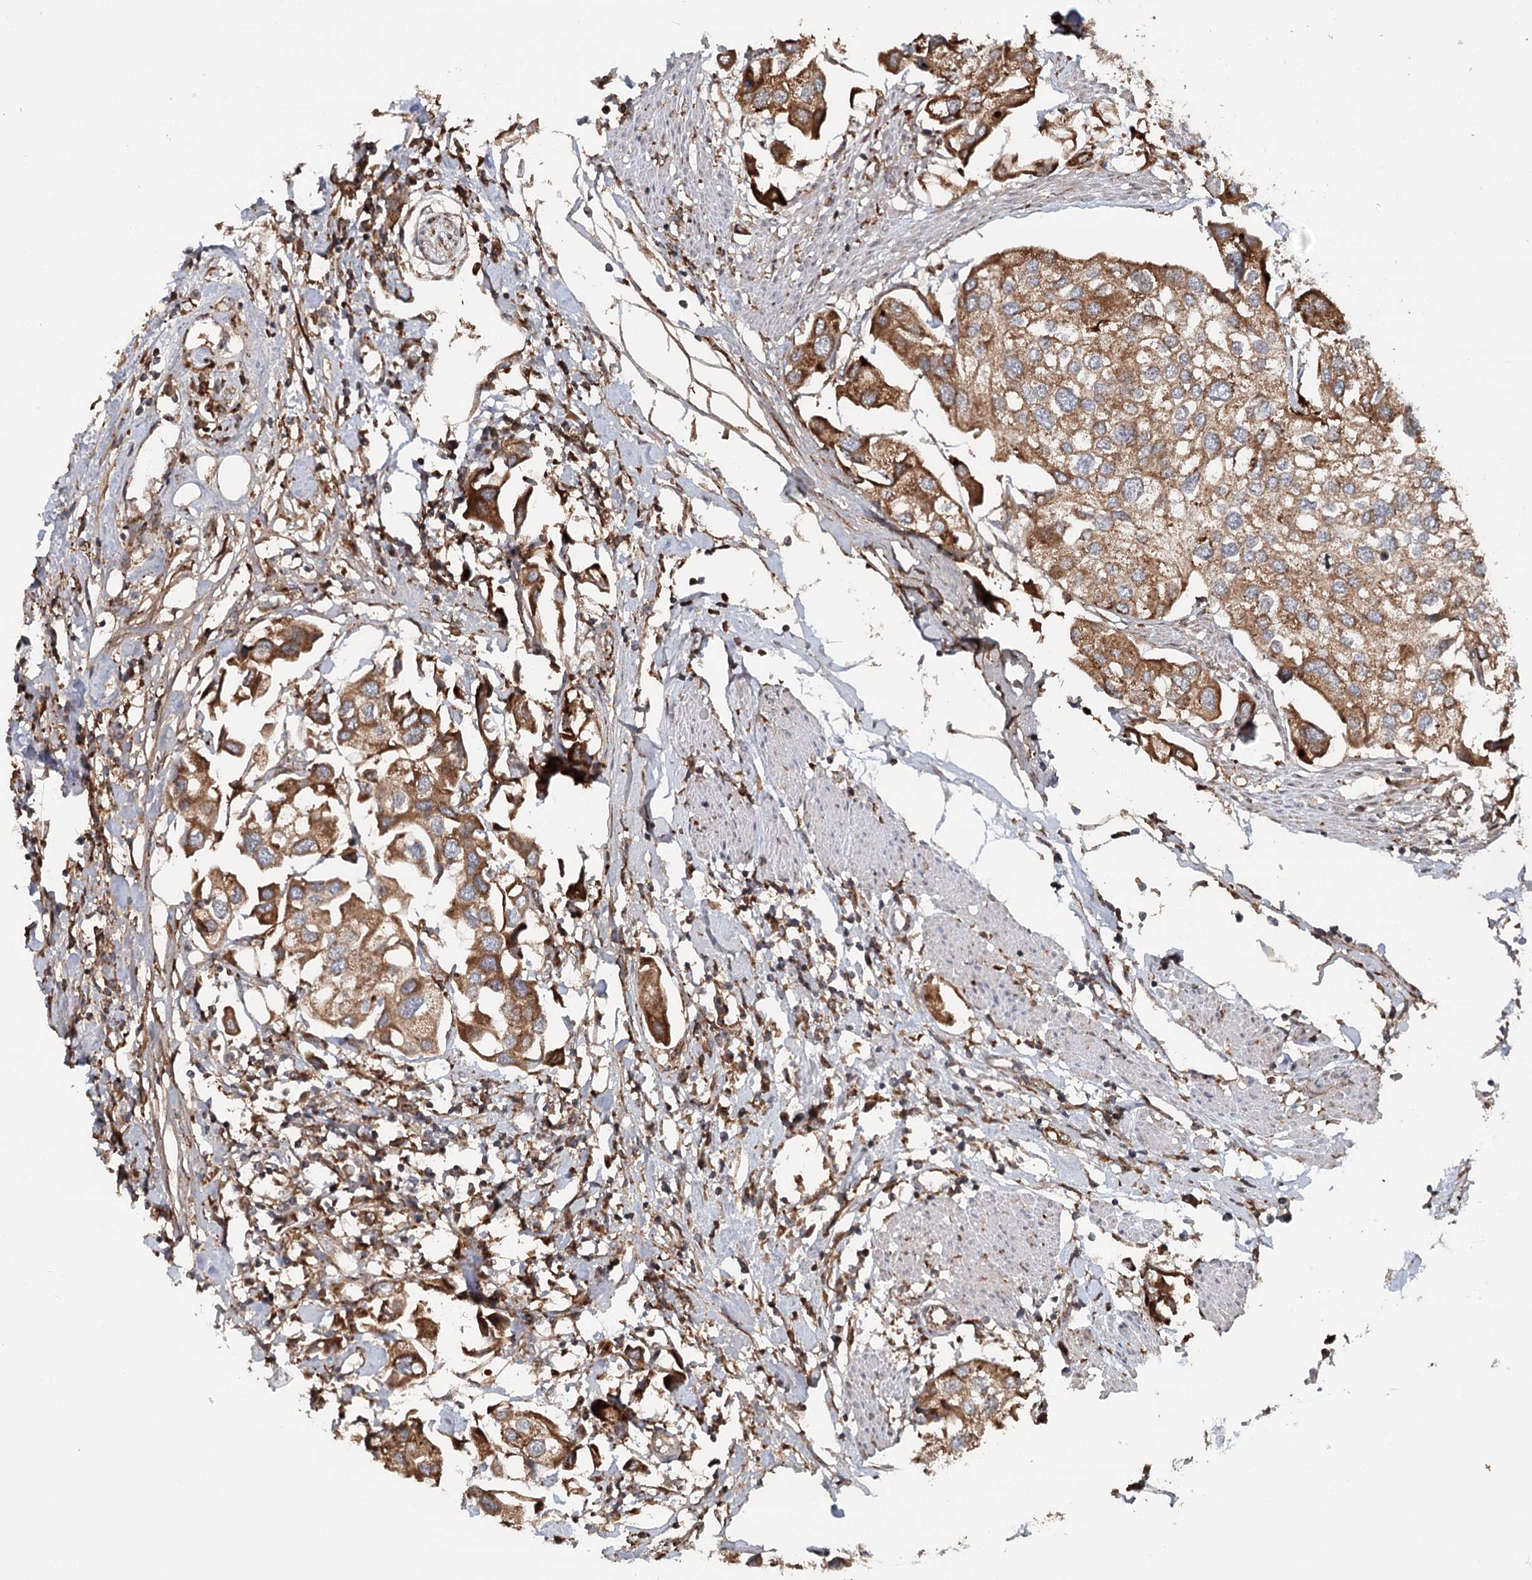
{"staining": {"intensity": "strong", "quantity": ">75%", "location": "cytoplasmic/membranous"}, "tissue": "urothelial cancer", "cell_type": "Tumor cells", "image_type": "cancer", "snomed": [{"axis": "morphology", "description": "Urothelial carcinoma, High grade"}, {"axis": "topography", "description": "Urinary bladder"}], "caption": "High-magnification brightfield microscopy of high-grade urothelial carcinoma stained with DAB (brown) and counterstained with hematoxylin (blue). tumor cells exhibit strong cytoplasmic/membranous staining is seen in approximately>75% of cells. Using DAB (3,3'-diaminobenzidine) (brown) and hematoxylin (blue) stains, captured at high magnification using brightfield microscopy.", "gene": "RNF111", "patient": {"sex": "male", "age": 64}}